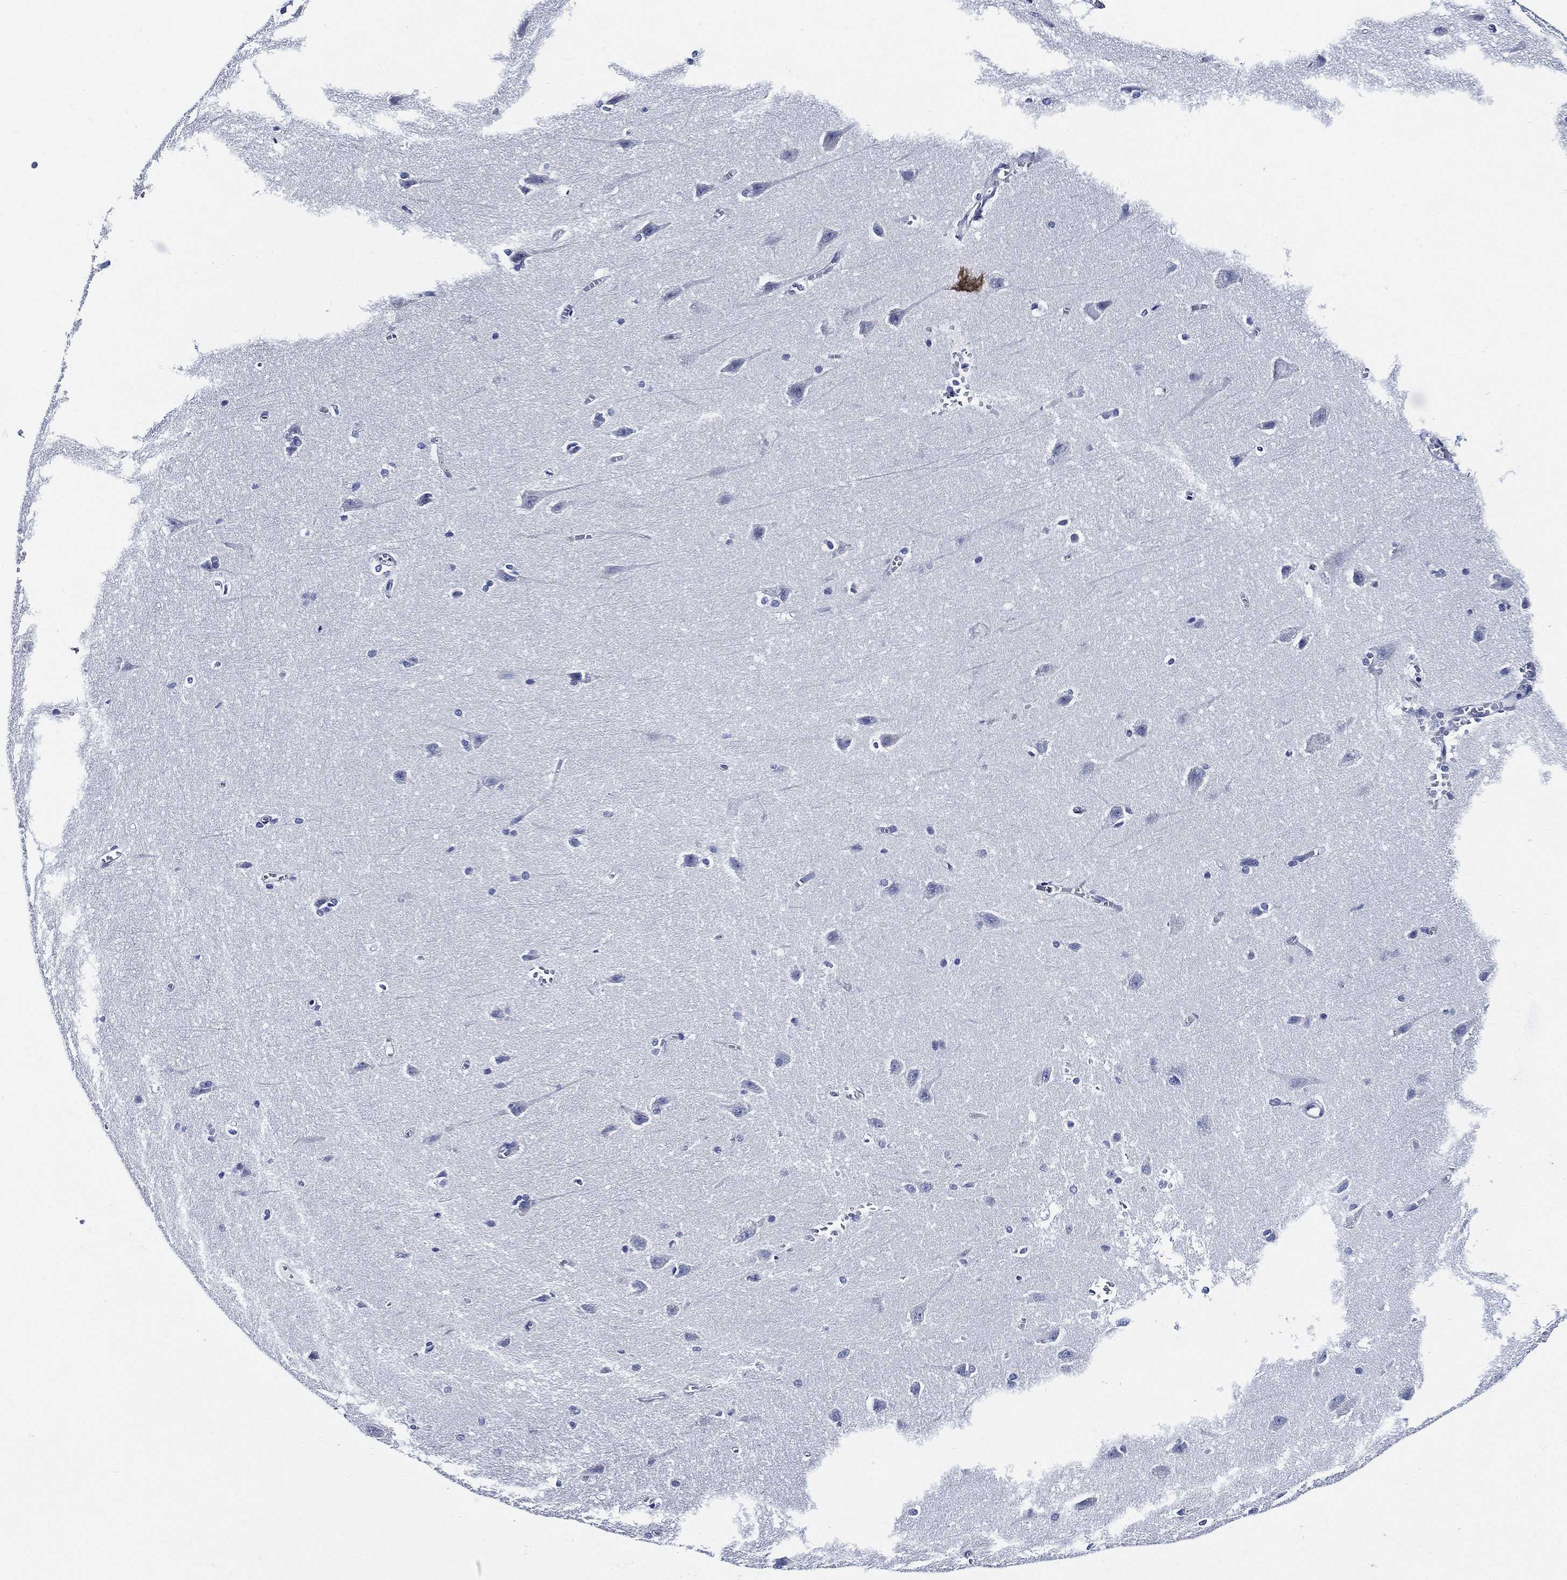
{"staining": {"intensity": "negative", "quantity": "none", "location": "none"}, "tissue": "cerebral cortex", "cell_type": "Endothelial cells", "image_type": "normal", "snomed": [{"axis": "morphology", "description": "Normal tissue, NOS"}, {"axis": "topography", "description": "Cerebral cortex"}], "caption": "Immunohistochemical staining of benign cerebral cortex shows no significant staining in endothelial cells.", "gene": "NEDD9", "patient": {"sex": "male", "age": 37}}